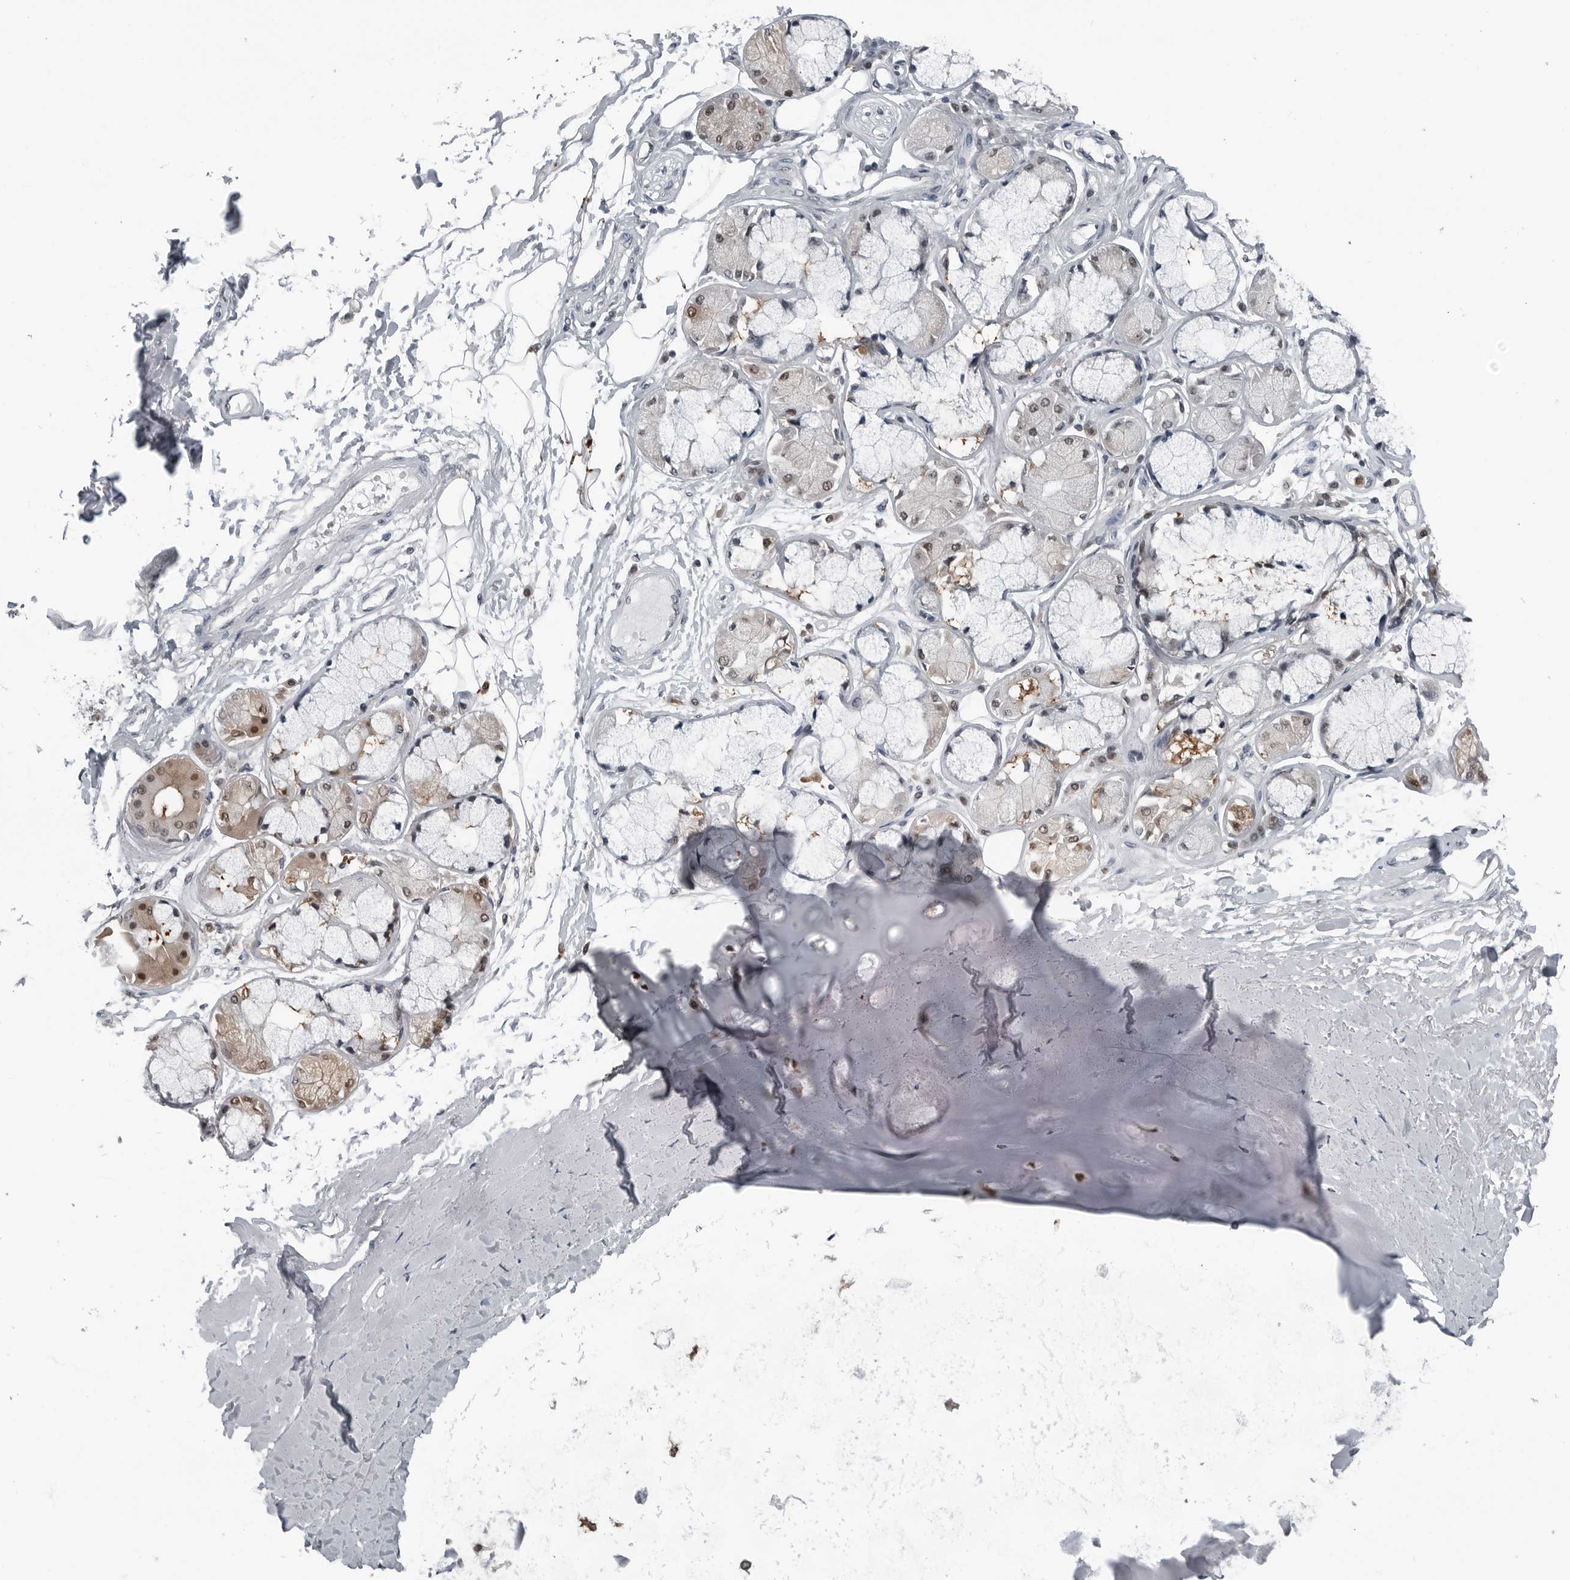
{"staining": {"intensity": "negative", "quantity": "none", "location": "none"}, "tissue": "adipose tissue", "cell_type": "Adipocytes", "image_type": "normal", "snomed": [{"axis": "morphology", "description": "Normal tissue, NOS"}, {"axis": "topography", "description": "Bronchus"}], "caption": "Micrograph shows no protein expression in adipocytes of unremarkable adipose tissue.", "gene": "AKR1A1", "patient": {"sex": "male", "age": 66}}